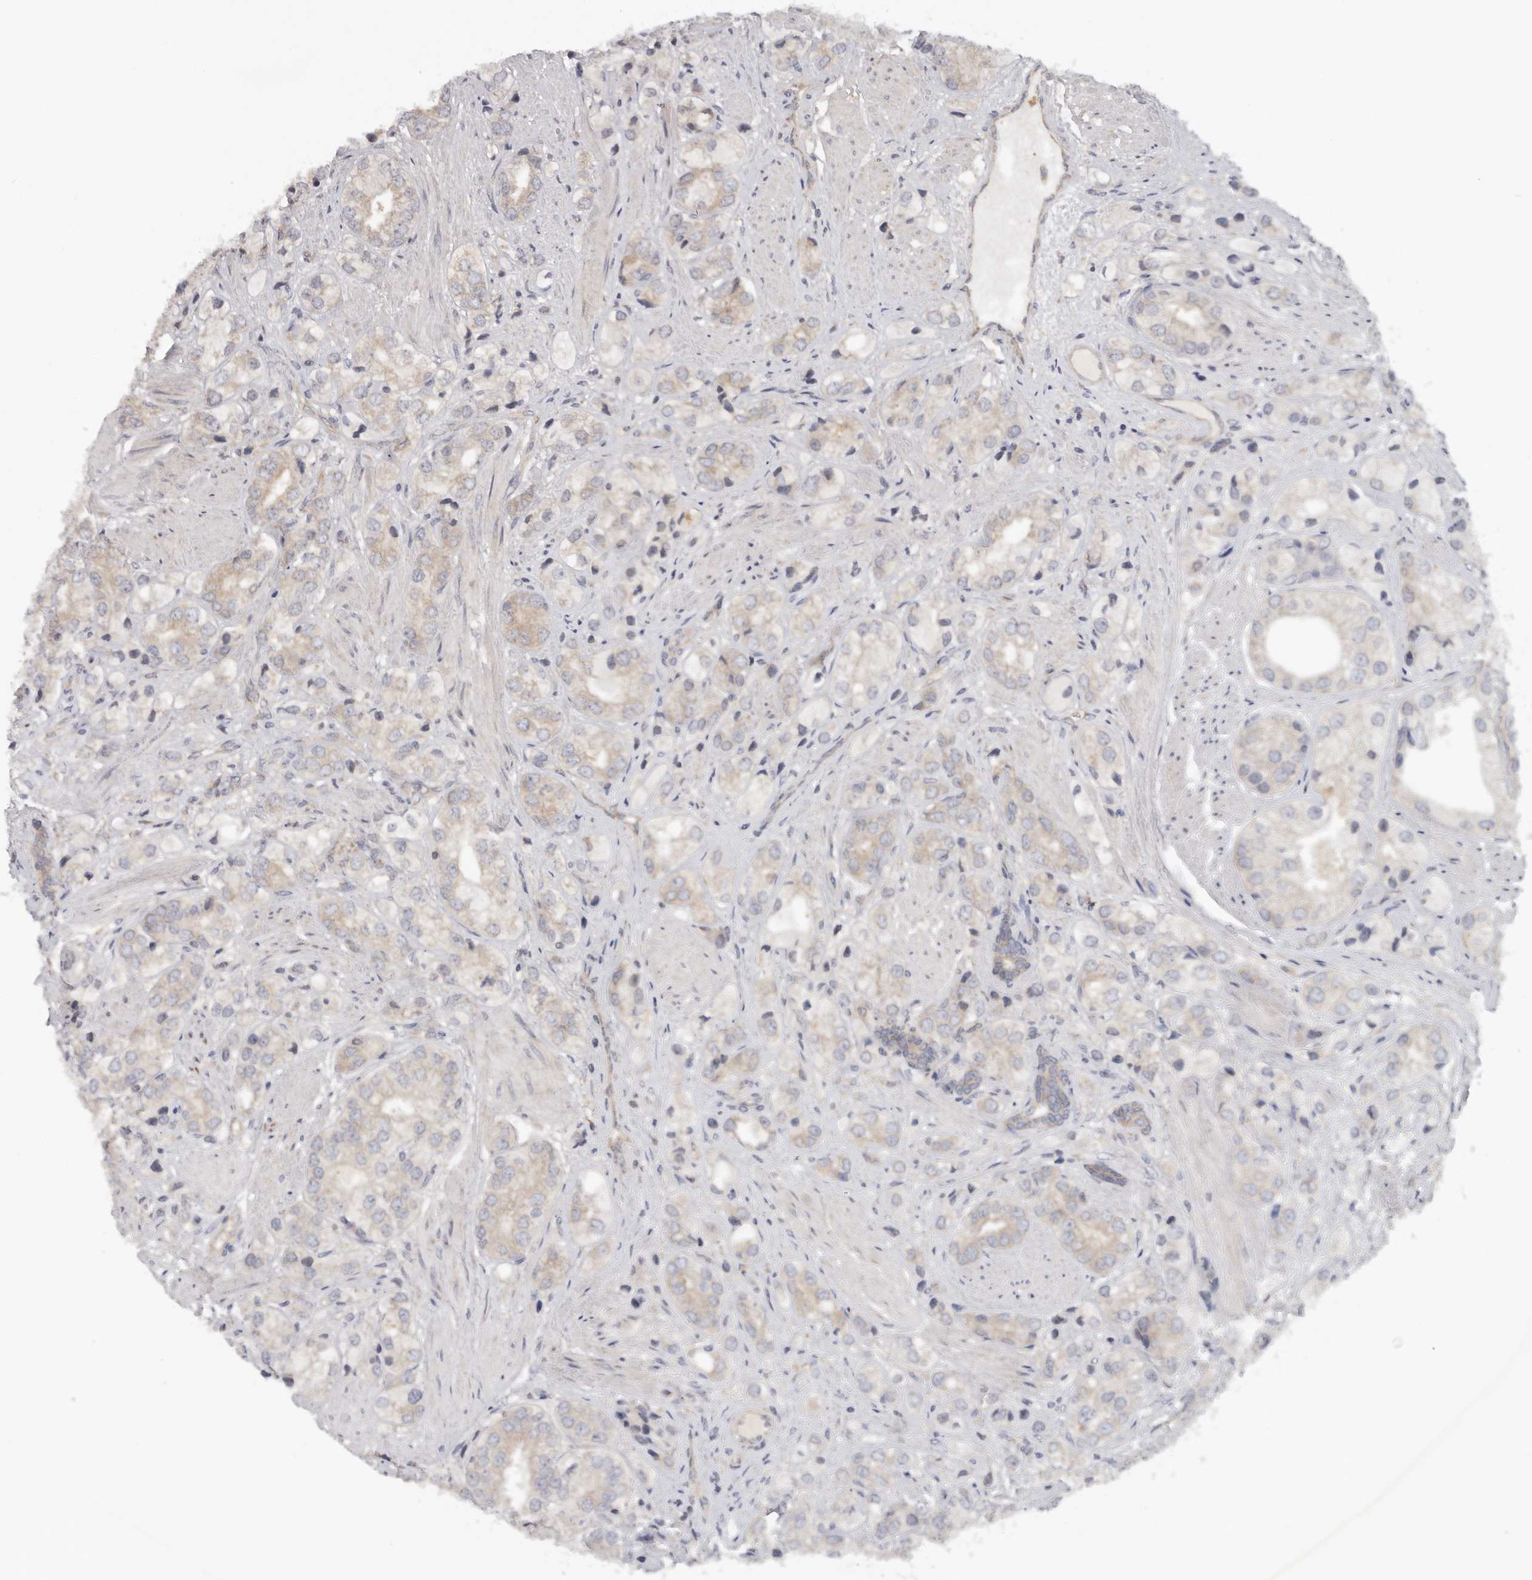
{"staining": {"intensity": "weak", "quantity": ">75%", "location": "cytoplasmic/membranous"}, "tissue": "prostate cancer", "cell_type": "Tumor cells", "image_type": "cancer", "snomed": [{"axis": "morphology", "description": "Adenocarcinoma, High grade"}, {"axis": "topography", "description": "Prostate"}], "caption": "The histopathology image displays a brown stain indicating the presence of a protein in the cytoplasmic/membranous of tumor cells in adenocarcinoma (high-grade) (prostate).", "gene": "PPP1R42", "patient": {"sex": "male", "age": 50}}